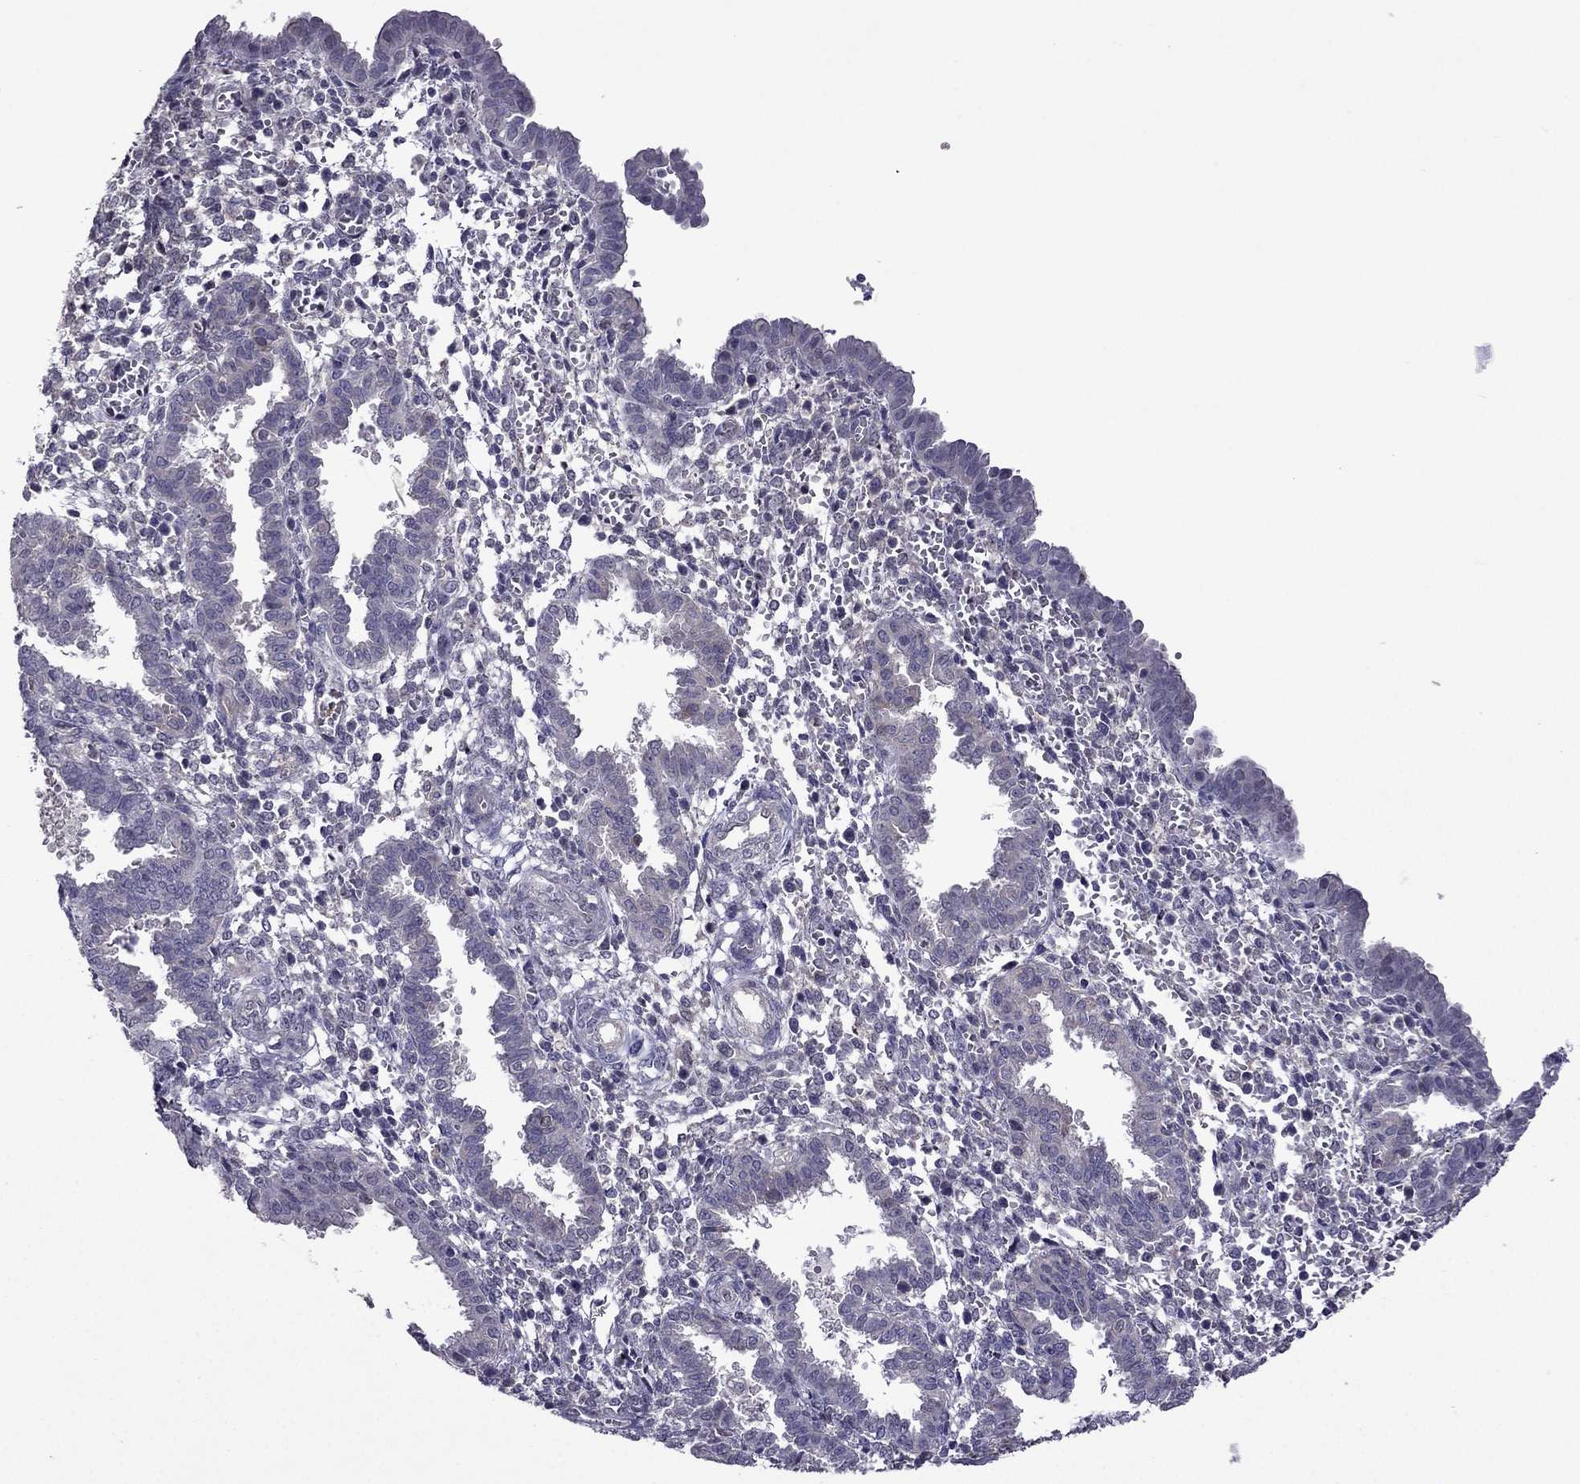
{"staining": {"intensity": "negative", "quantity": "none", "location": "none"}, "tissue": "endometrium", "cell_type": "Cells in endometrial stroma", "image_type": "normal", "snomed": [{"axis": "morphology", "description": "Normal tissue, NOS"}, {"axis": "topography", "description": "Endometrium"}], "caption": "This is an immunohistochemistry micrograph of normal endometrium. There is no expression in cells in endometrial stroma.", "gene": "CDK5", "patient": {"sex": "female", "age": 37}}